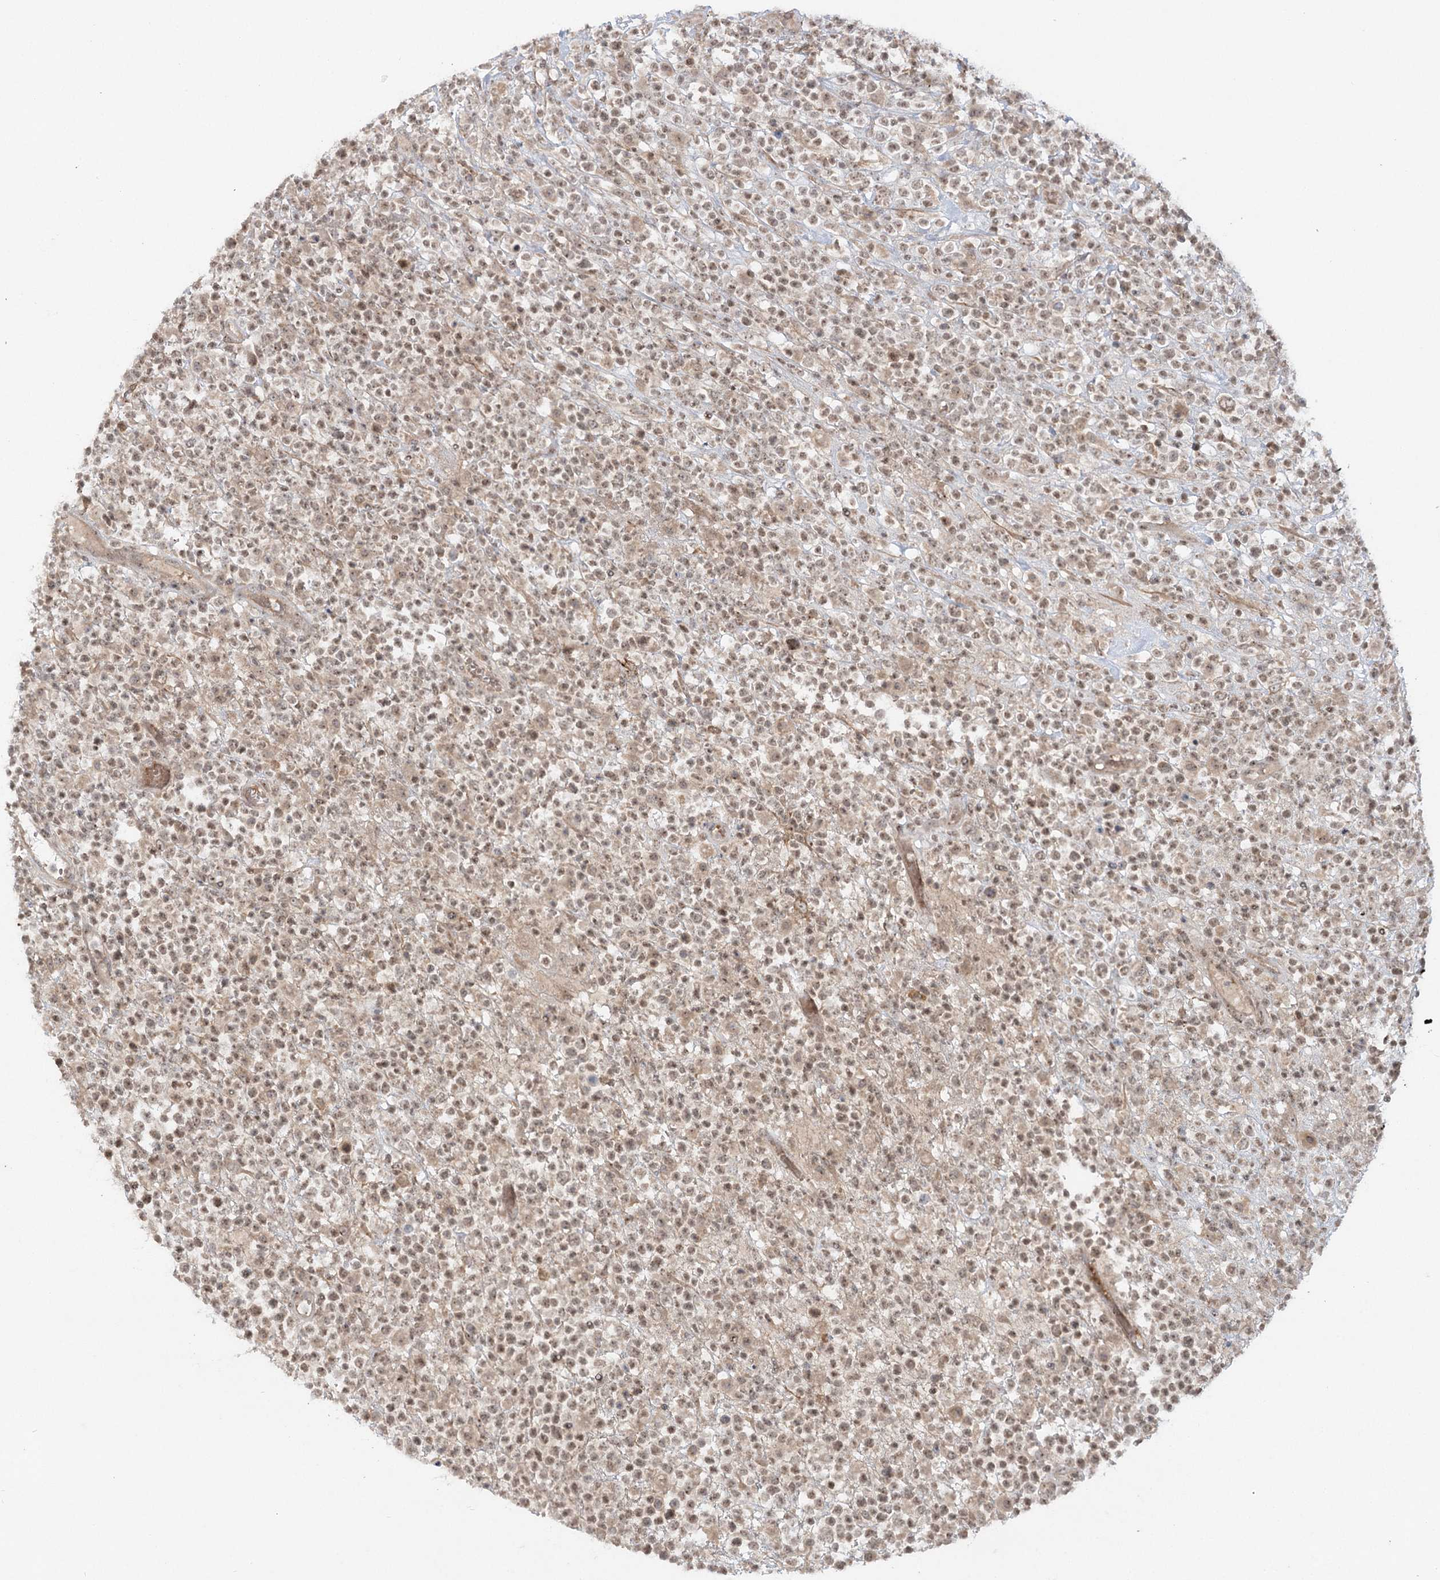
{"staining": {"intensity": "moderate", "quantity": "25%-75%", "location": "nuclear"}, "tissue": "lymphoma", "cell_type": "Tumor cells", "image_type": "cancer", "snomed": [{"axis": "morphology", "description": "Malignant lymphoma, non-Hodgkin's type, High grade"}, {"axis": "topography", "description": "Colon"}], "caption": "Immunohistochemistry staining of lymphoma, which displays medium levels of moderate nuclear expression in about 25%-75% of tumor cells indicating moderate nuclear protein positivity. The staining was performed using DAB (3,3'-diaminobenzidine) (brown) for protein detection and nuclei were counterstained in hematoxylin (blue).", "gene": "SH2D3A", "patient": {"sex": "female", "age": 53}}